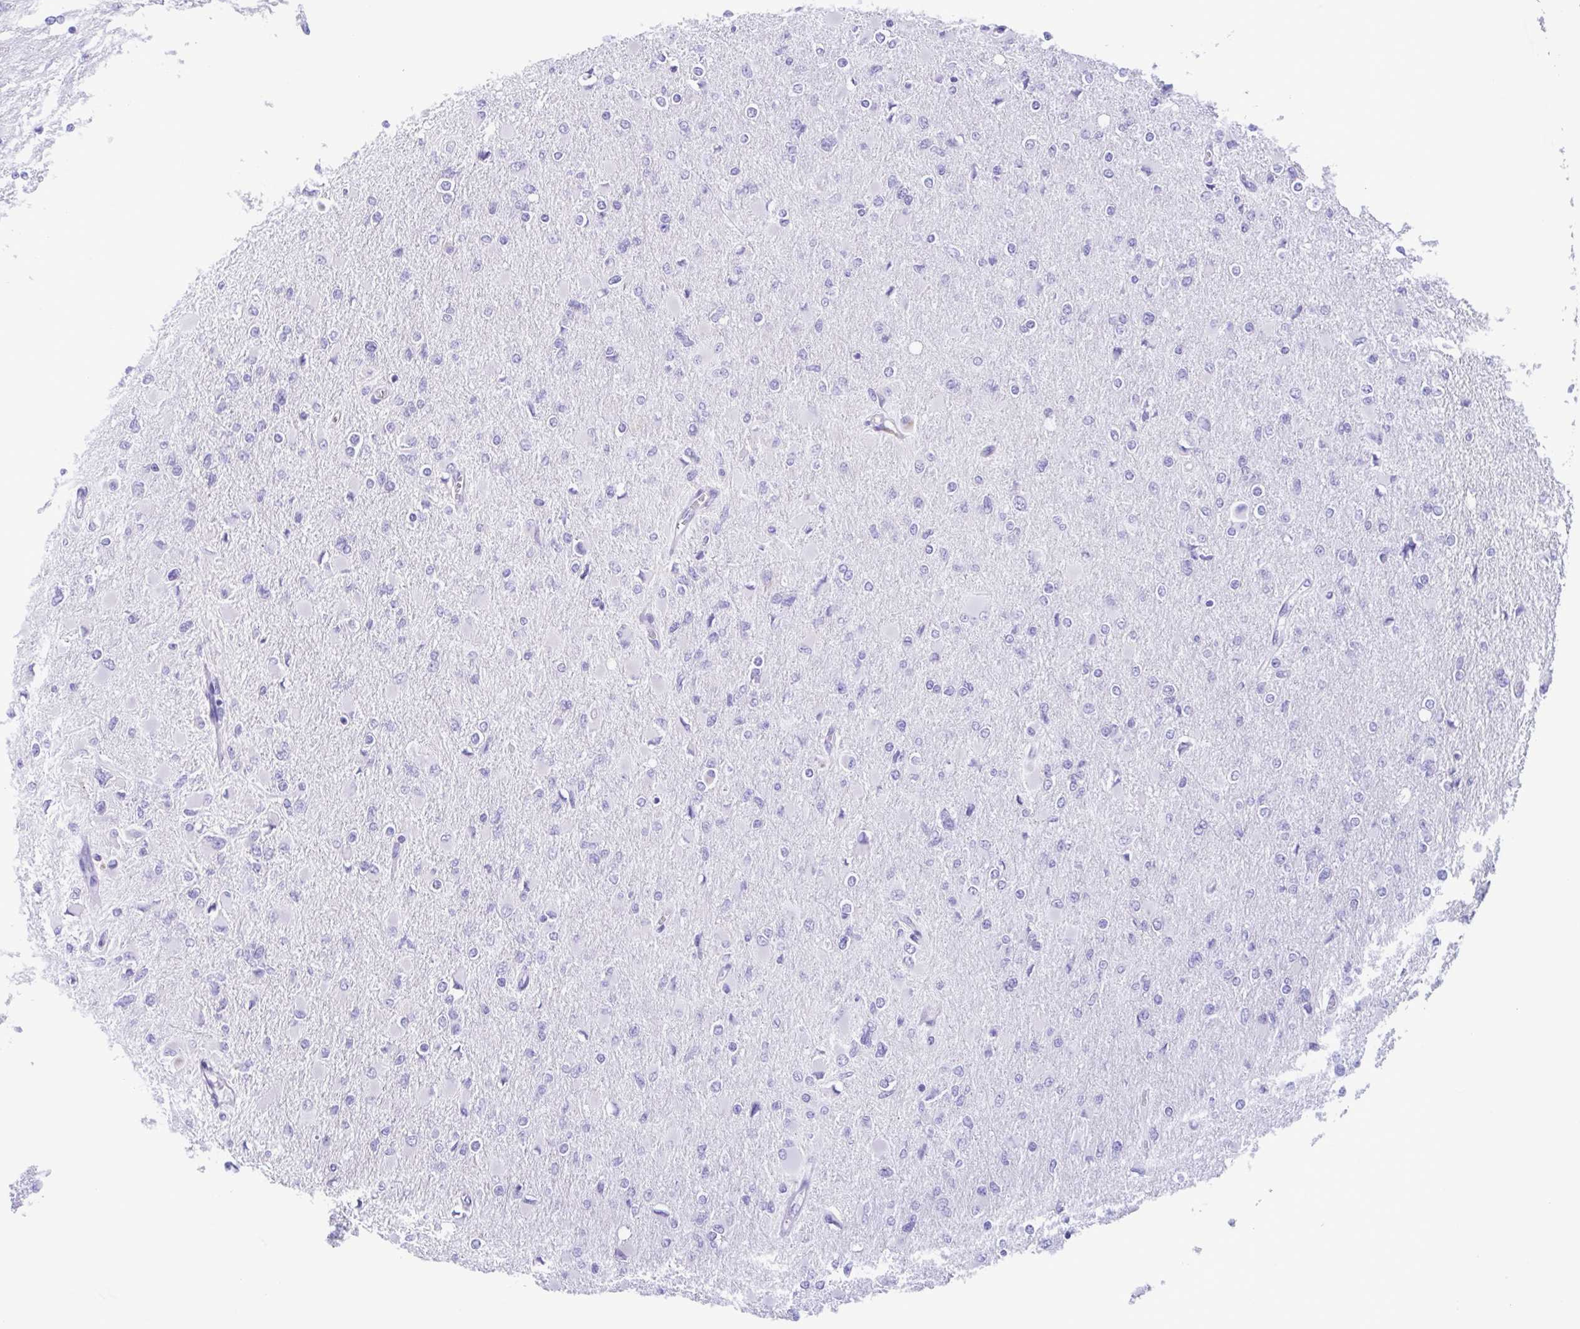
{"staining": {"intensity": "negative", "quantity": "none", "location": "none"}, "tissue": "glioma", "cell_type": "Tumor cells", "image_type": "cancer", "snomed": [{"axis": "morphology", "description": "Glioma, malignant, High grade"}, {"axis": "topography", "description": "Cerebral cortex"}], "caption": "Tumor cells show no significant protein expression in glioma.", "gene": "ACTRT3", "patient": {"sex": "female", "age": 36}}